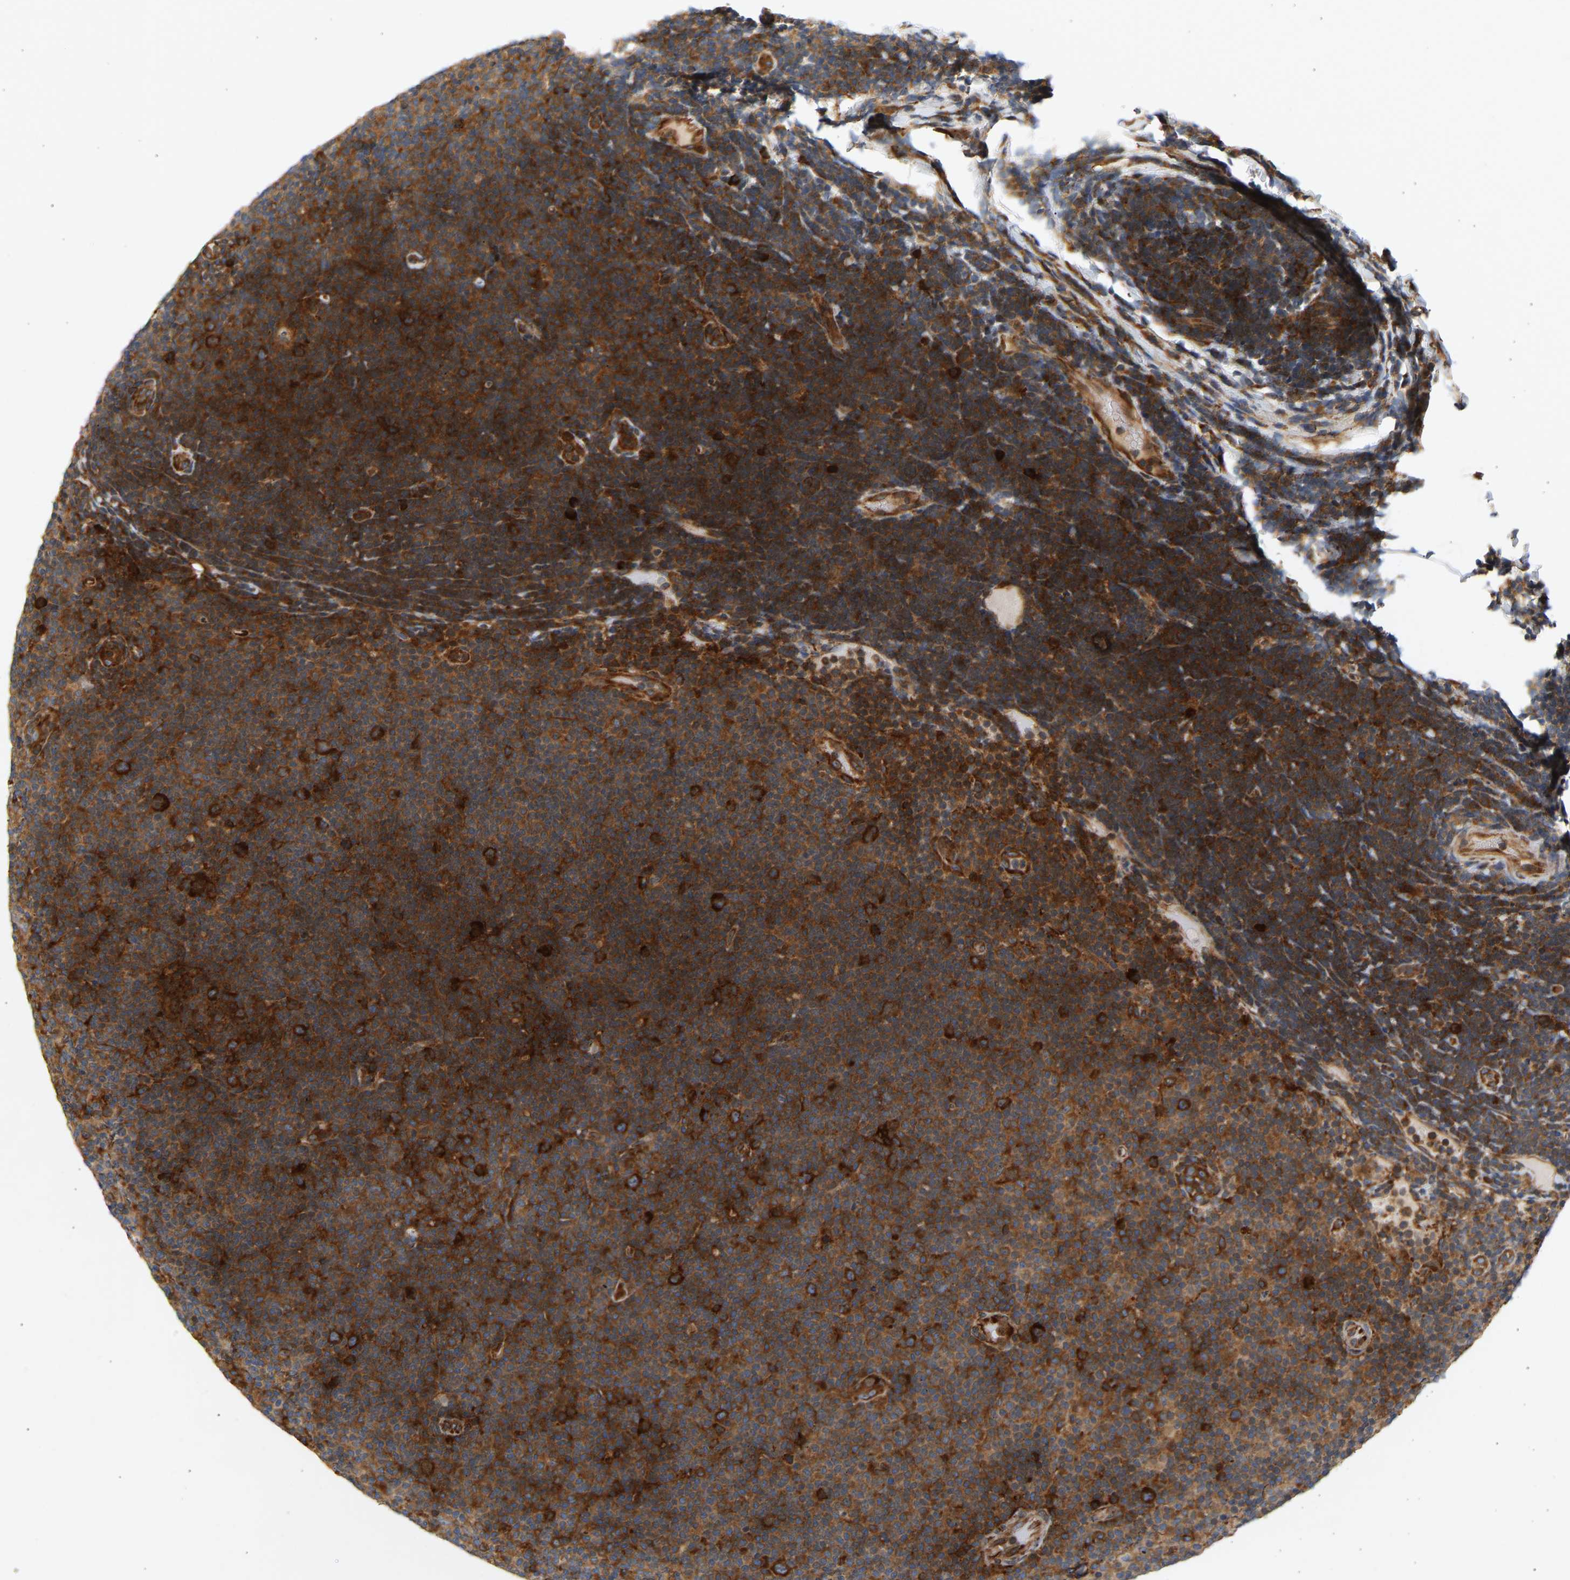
{"staining": {"intensity": "strong", "quantity": ">75%", "location": "cytoplasmic/membranous"}, "tissue": "lymphoma", "cell_type": "Tumor cells", "image_type": "cancer", "snomed": [{"axis": "morphology", "description": "Malignant lymphoma, non-Hodgkin's type, Low grade"}, {"axis": "topography", "description": "Lymph node"}], "caption": "Low-grade malignant lymphoma, non-Hodgkin's type was stained to show a protein in brown. There is high levels of strong cytoplasmic/membranous positivity in about >75% of tumor cells.", "gene": "RPS14", "patient": {"sex": "male", "age": 83}}